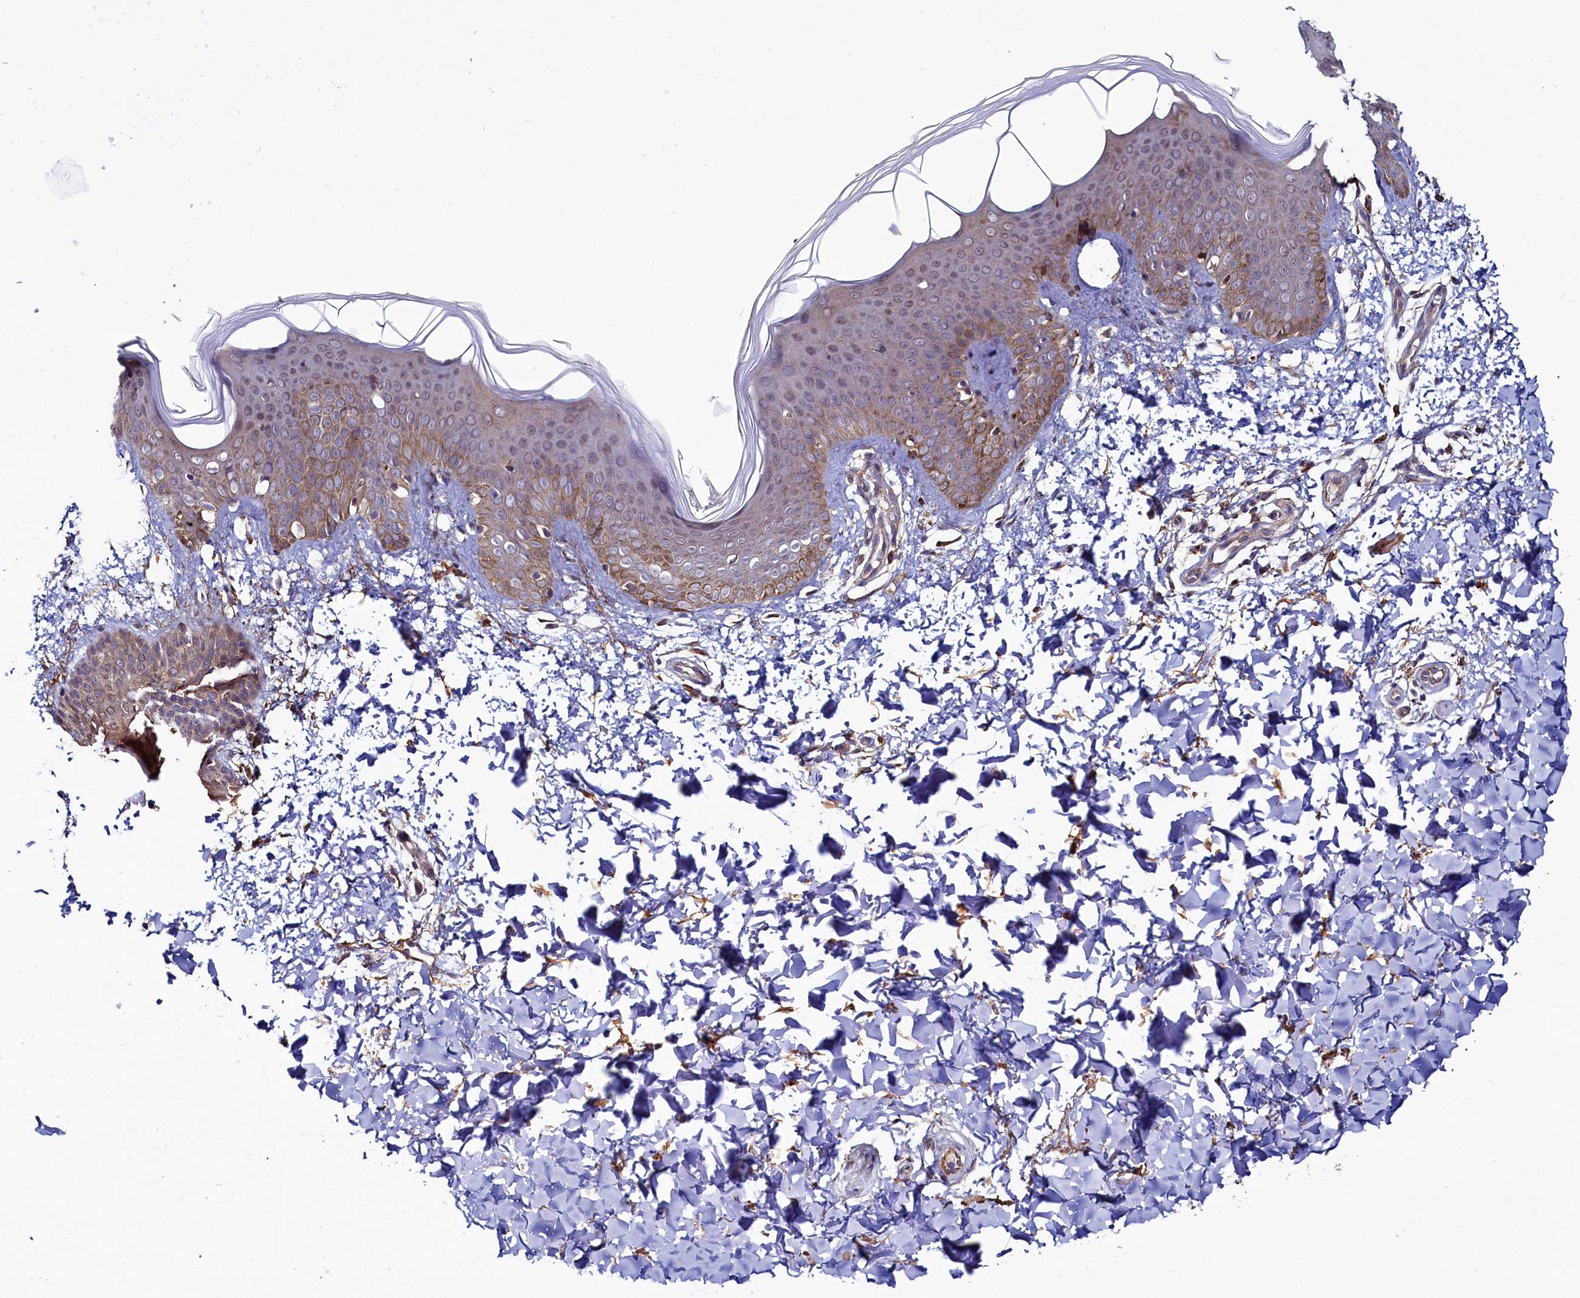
{"staining": {"intensity": "moderate", "quantity": ">75%", "location": "cytoplasmic/membranous"}, "tissue": "skin", "cell_type": "Fibroblasts", "image_type": "normal", "snomed": [{"axis": "morphology", "description": "Normal tissue, NOS"}, {"axis": "topography", "description": "Skin"}], "caption": "DAB (3,3'-diaminobenzidine) immunohistochemical staining of normal human skin exhibits moderate cytoplasmic/membranous protein staining in approximately >75% of fibroblasts. Nuclei are stained in blue.", "gene": "ASTE1", "patient": {"sex": "male", "age": 36}}